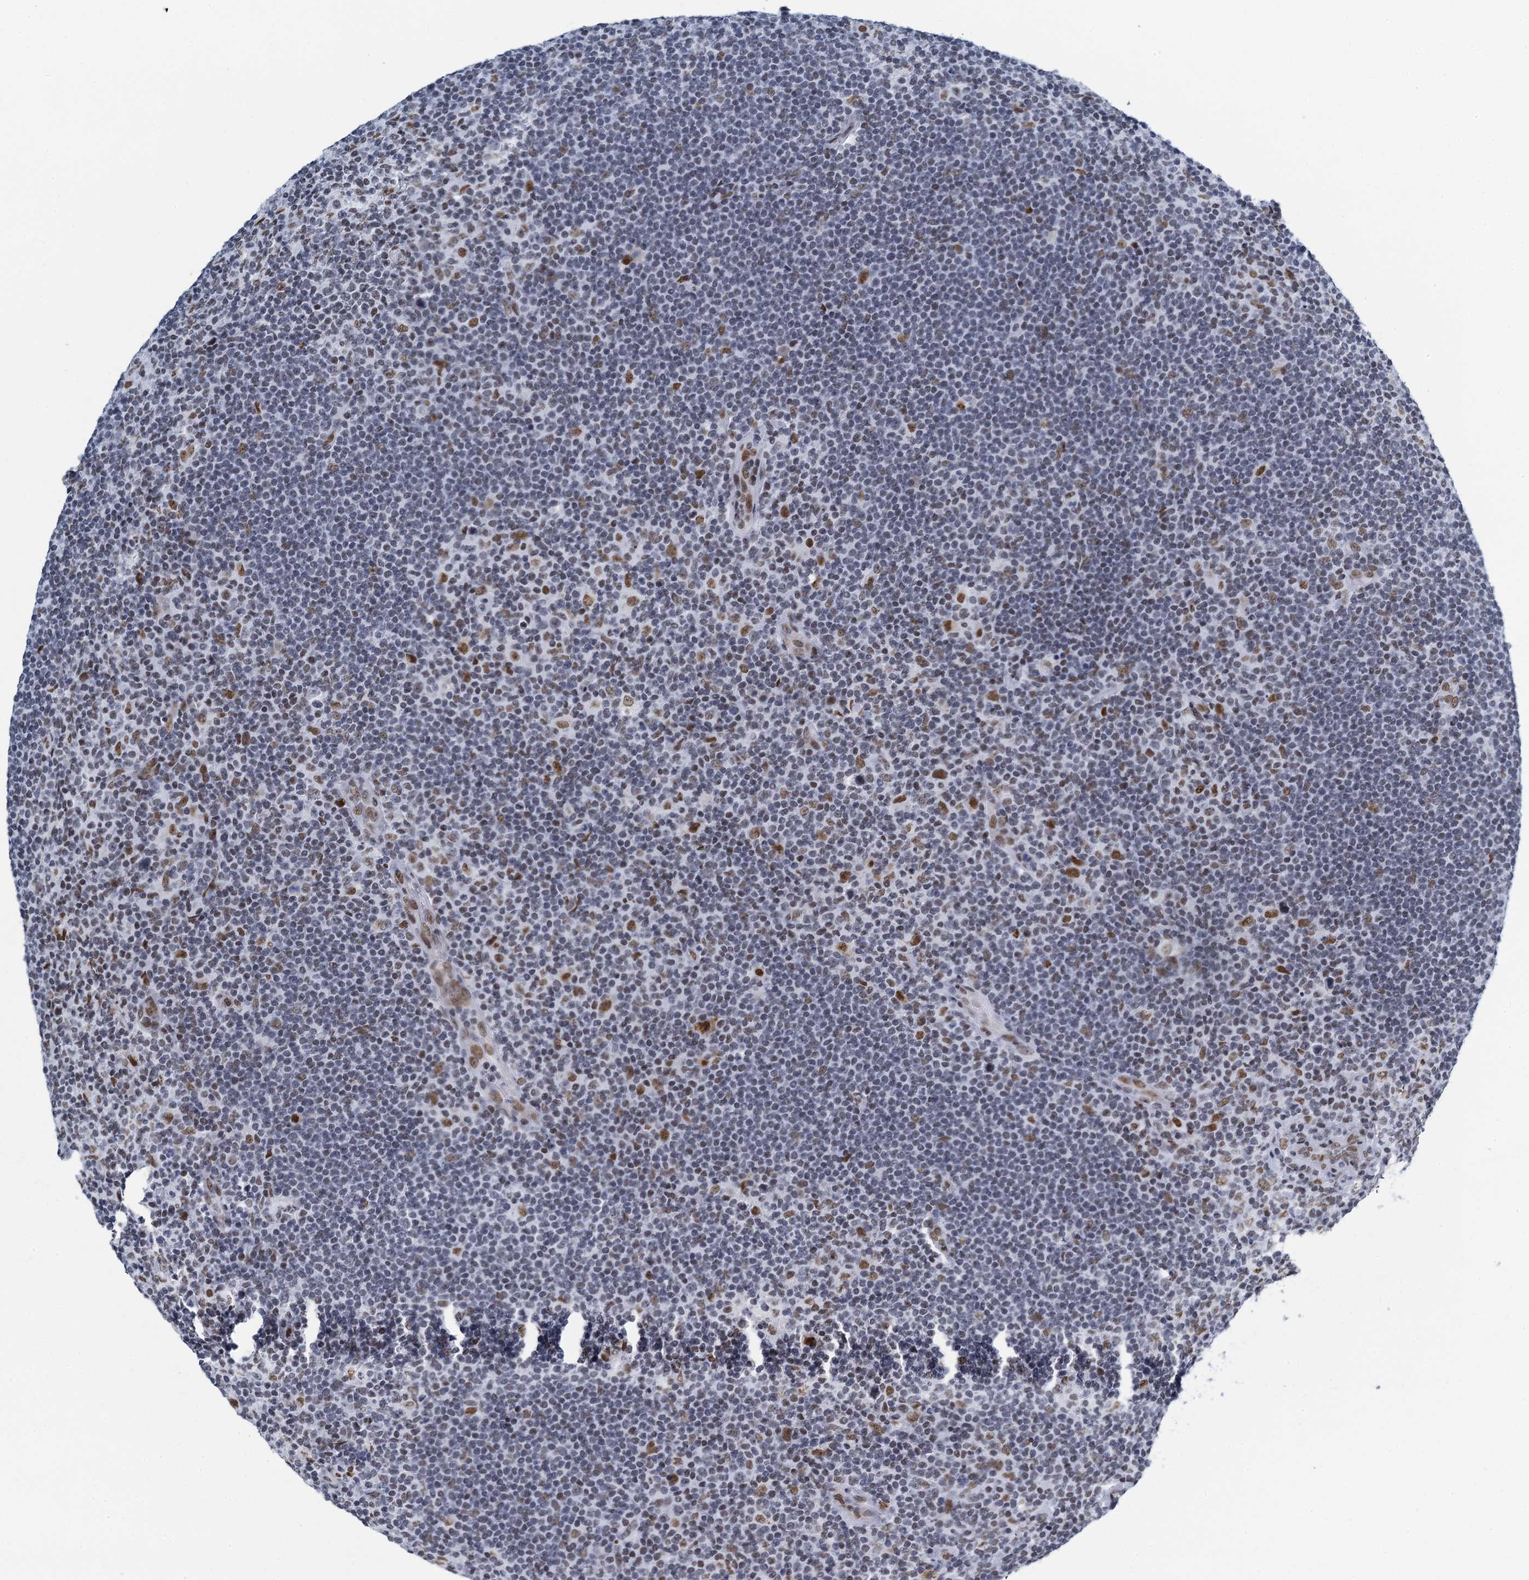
{"staining": {"intensity": "moderate", "quantity": ">75%", "location": "nuclear"}, "tissue": "lymphoma", "cell_type": "Tumor cells", "image_type": "cancer", "snomed": [{"axis": "morphology", "description": "Hodgkin's disease, NOS"}, {"axis": "topography", "description": "Lymph node"}], "caption": "Protein expression analysis of human Hodgkin's disease reveals moderate nuclear positivity in approximately >75% of tumor cells.", "gene": "HNRNPUL2", "patient": {"sex": "female", "age": 57}}